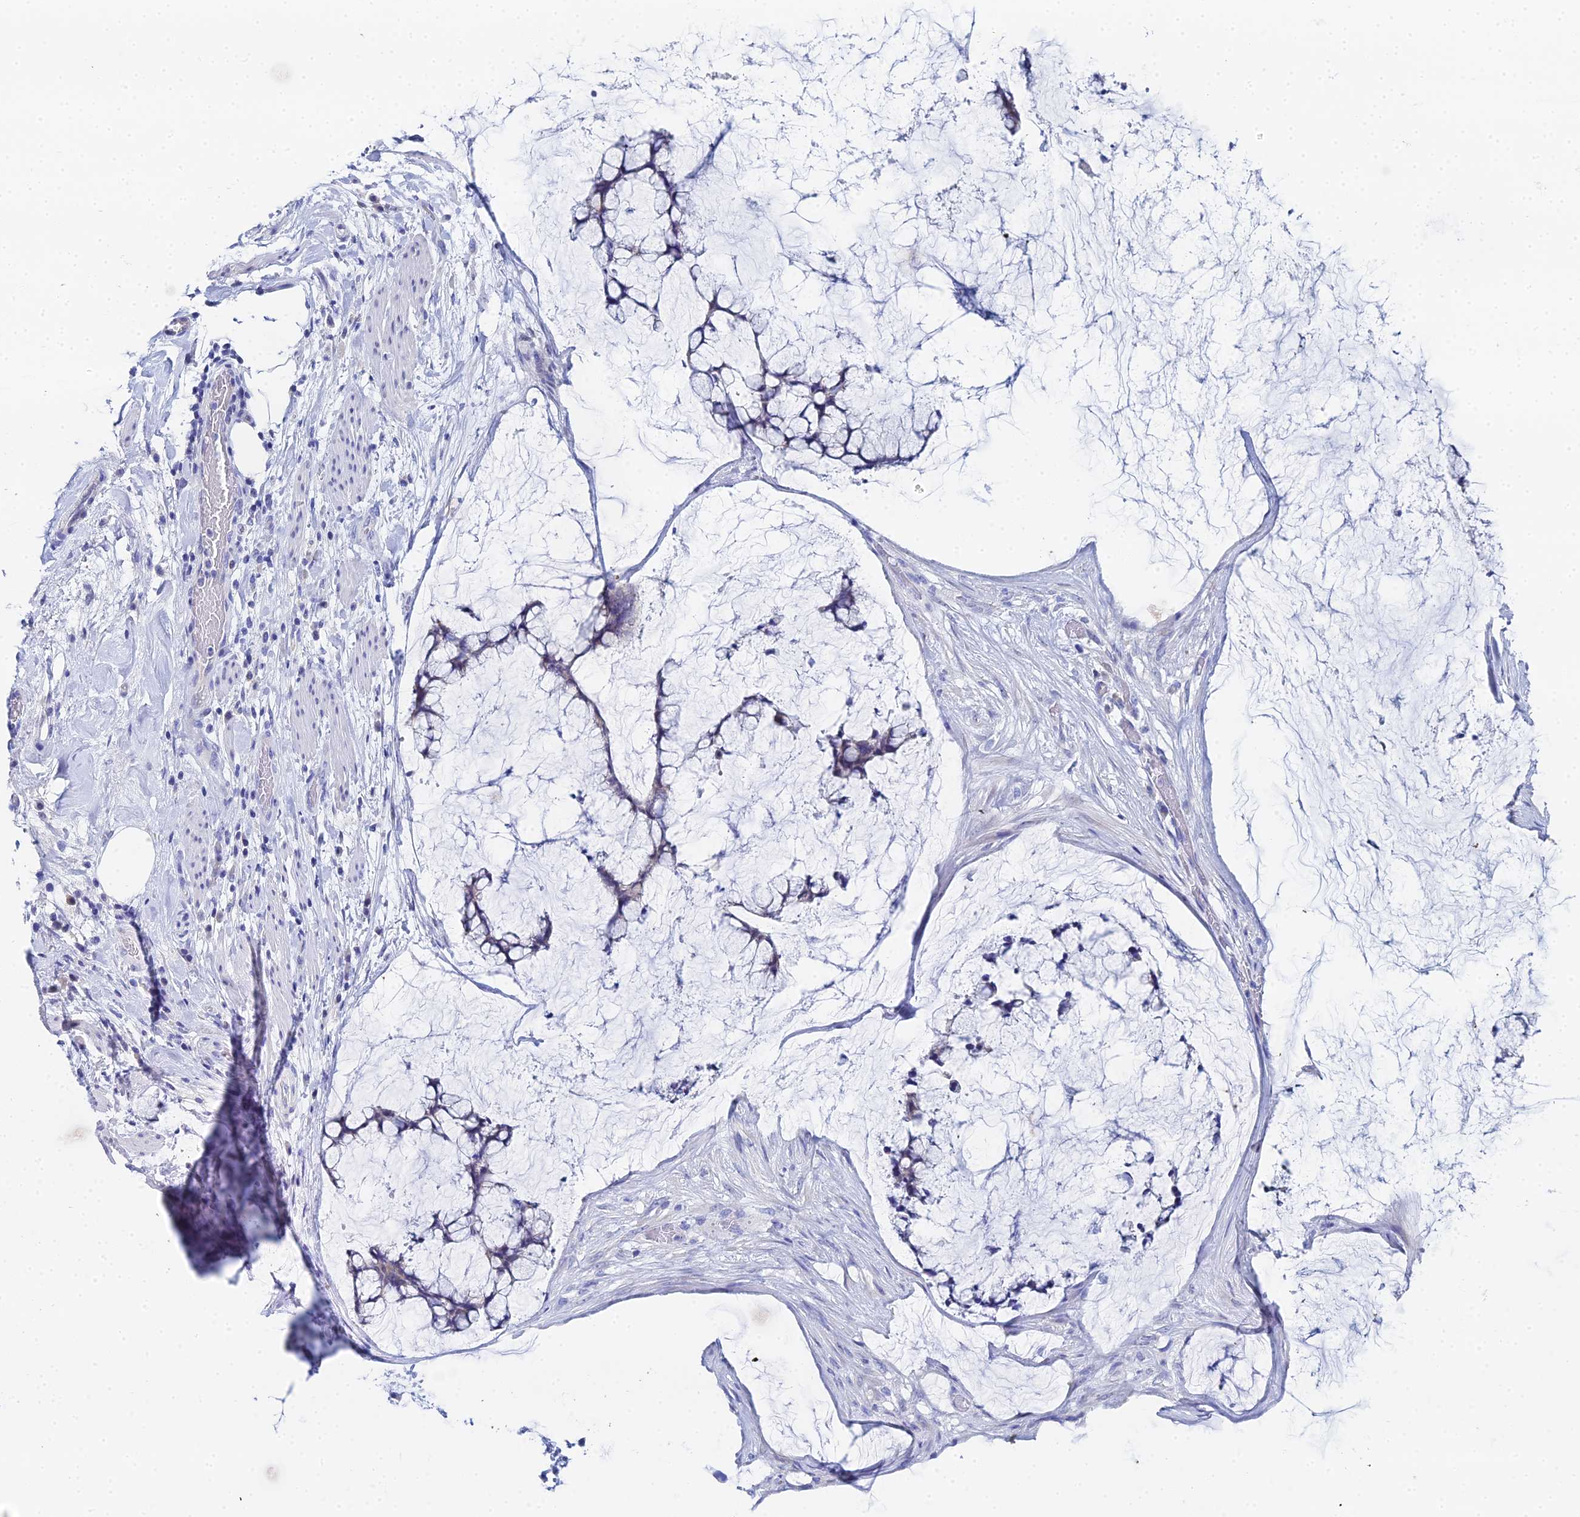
{"staining": {"intensity": "negative", "quantity": "none", "location": "none"}, "tissue": "ovarian cancer", "cell_type": "Tumor cells", "image_type": "cancer", "snomed": [{"axis": "morphology", "description": "Cystadenocarcinoma, mucinous, NOS"}, {"axis": "topography", "description": "Ovary"}], "caption": "Tumor cells are negative for protein expression in human mucinous cystadenocarcinoma (ovarian).", "gene": "OCM", "patient": {"sex": "female", "age": 42}}